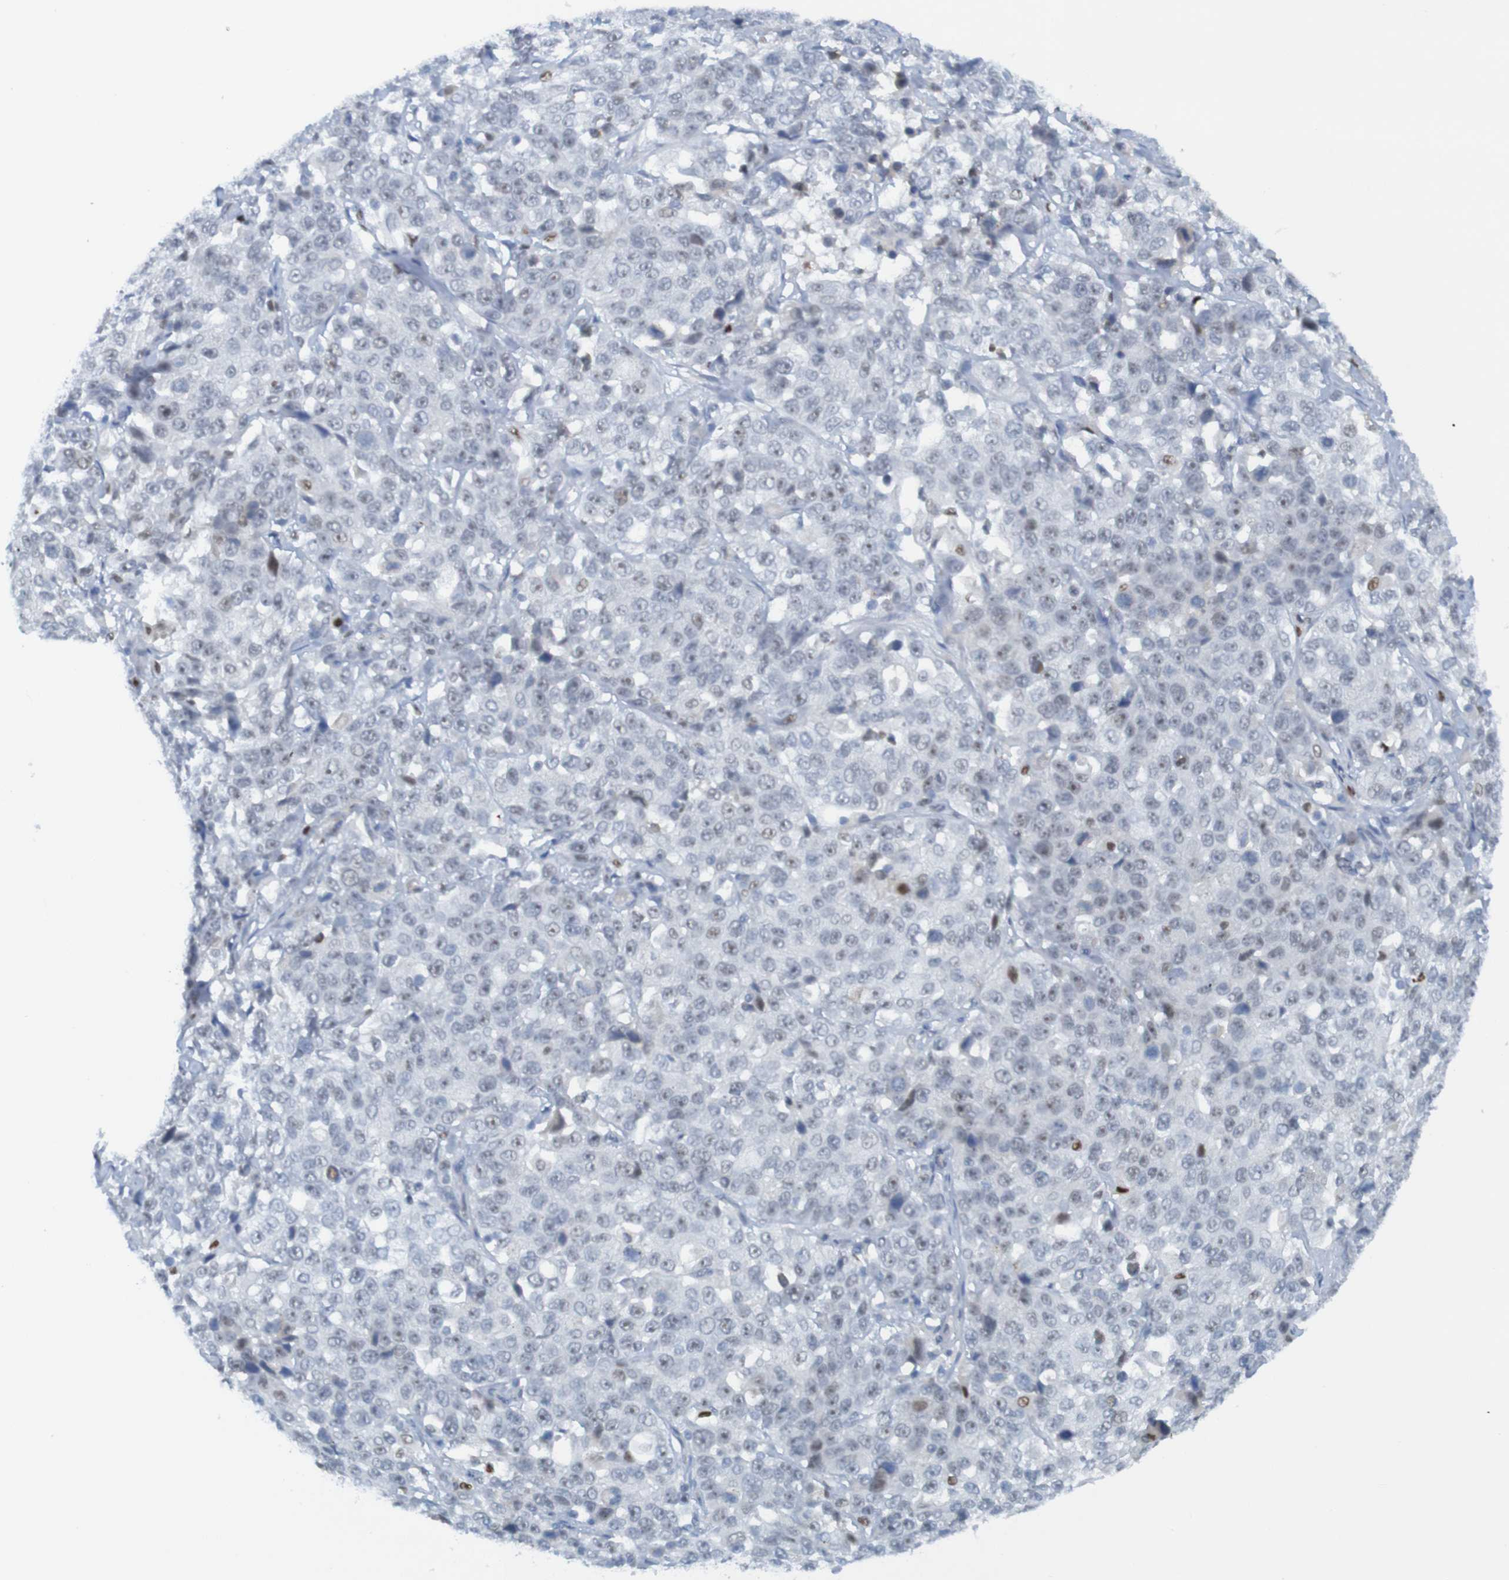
{"staining": {"intensity": "negative", "quantity": "none", "location": "none"}, "tissue": "stomach cancer", "cell_type": "Tumor cells", "image_type": "cancer", "snomed": [{"axis": "morphology", "description": "Normal tissue, NOS"}, {"axis": "morphology", "description": "Adenocarcinoma, NOS"}, {"axis": "topography", "description": "Stomach"}], "caption": "Immunohistochemistry (IHC) image of neoplastic tissue: adenocarcinoma (stomach) stained with DAB displays no significant protein positivity in tumor cells.", "gene": "USP36", "patient": {"sex": "male", "age": 48}}